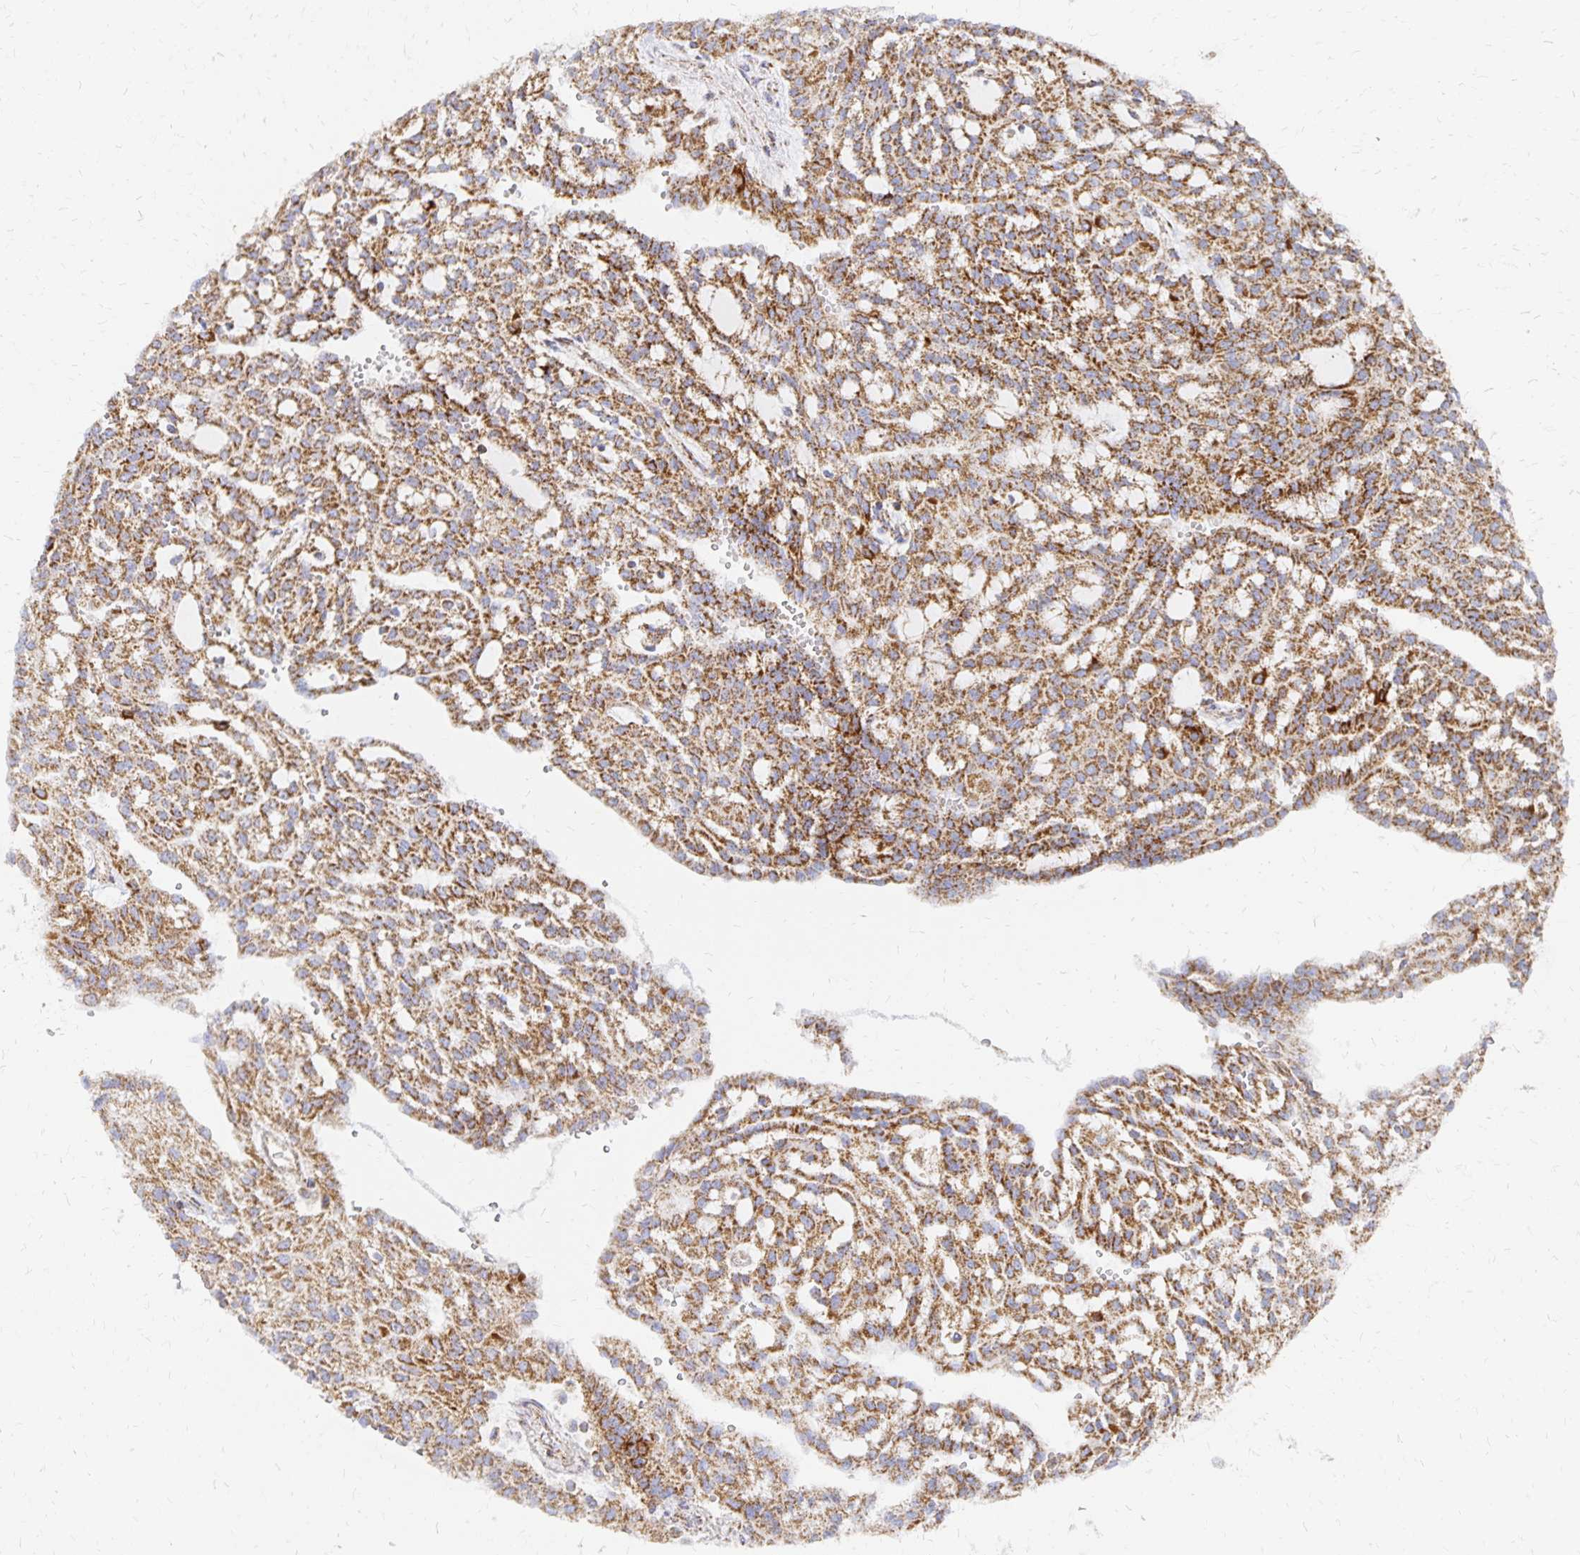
{"staining": {"intensity": "moderate", "quantity": ">75%", "location": "cytoplasmic/membranous"}, "tissue": "renal cancer", "cell_type": "Tumor cells", "image_type": "cancer", "snomed": [{"axis": "morphology", "description": "Adenocarcinoma, NOS"}, {"axis": "topography", "description": "Kidney"}], "caption": "This photomicrograph demonstrates immunohistochemistry staining of human renal adenocarcinoma, with medium moderate cytoplasmic/membranous positivity in about >75% of tumor cells.", "gene": "STOML2", "patient": {"sex": "male", "age": 63}}